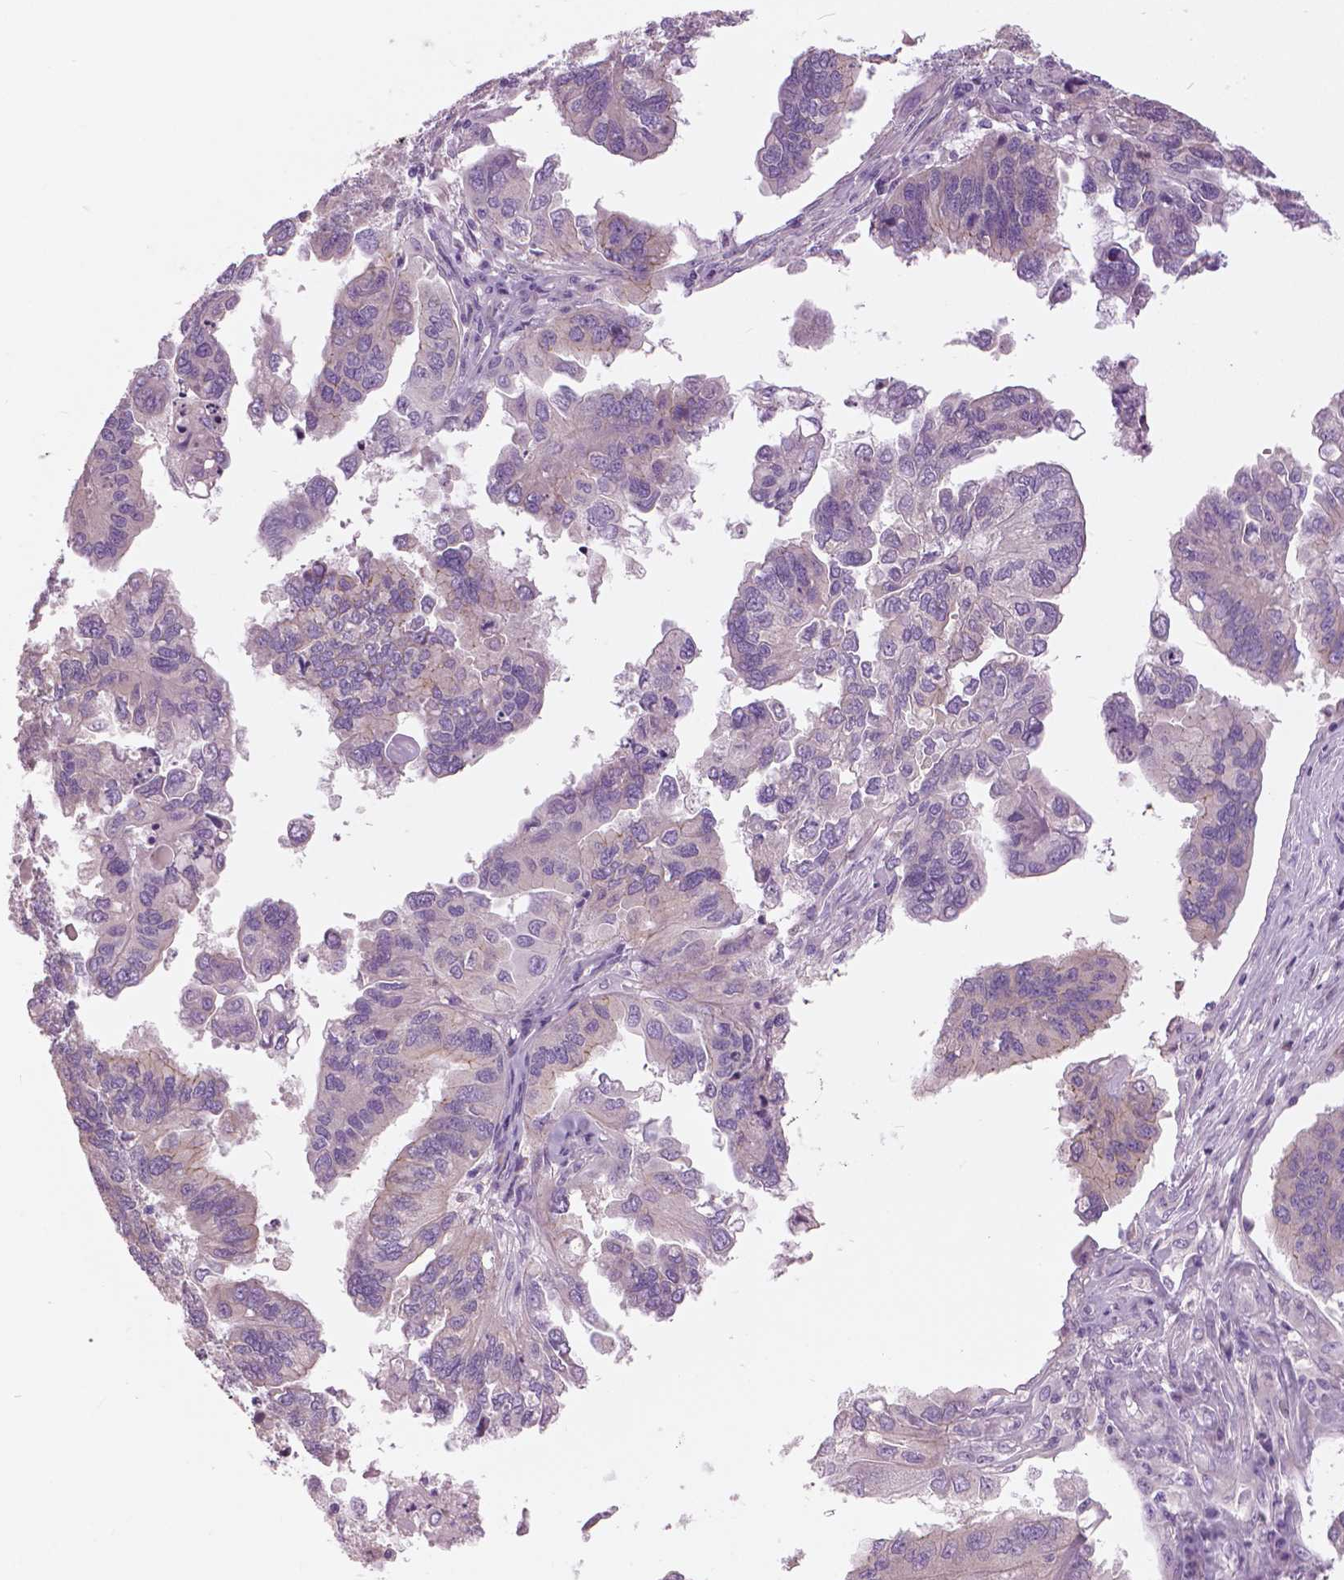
{"staining": {"intensity": "negative", "quantity": "none", "location": "none"}, "tissue": "ovarian cancer", "cell_type": "Tumor cells", "image_type": "cancer", "snomed": [{"axis": "morphology", "description": "Cystadenocarcinoma, serous, NOS"}, {"axis": "topography", "description": "Ovary"}], "caption": "Ovarian cancer was stained to show a protein in brown. There is no significant positivity in tumor cells.", "gene": "SERPINI1", "patient": {"sex": "female", "age": 79}}